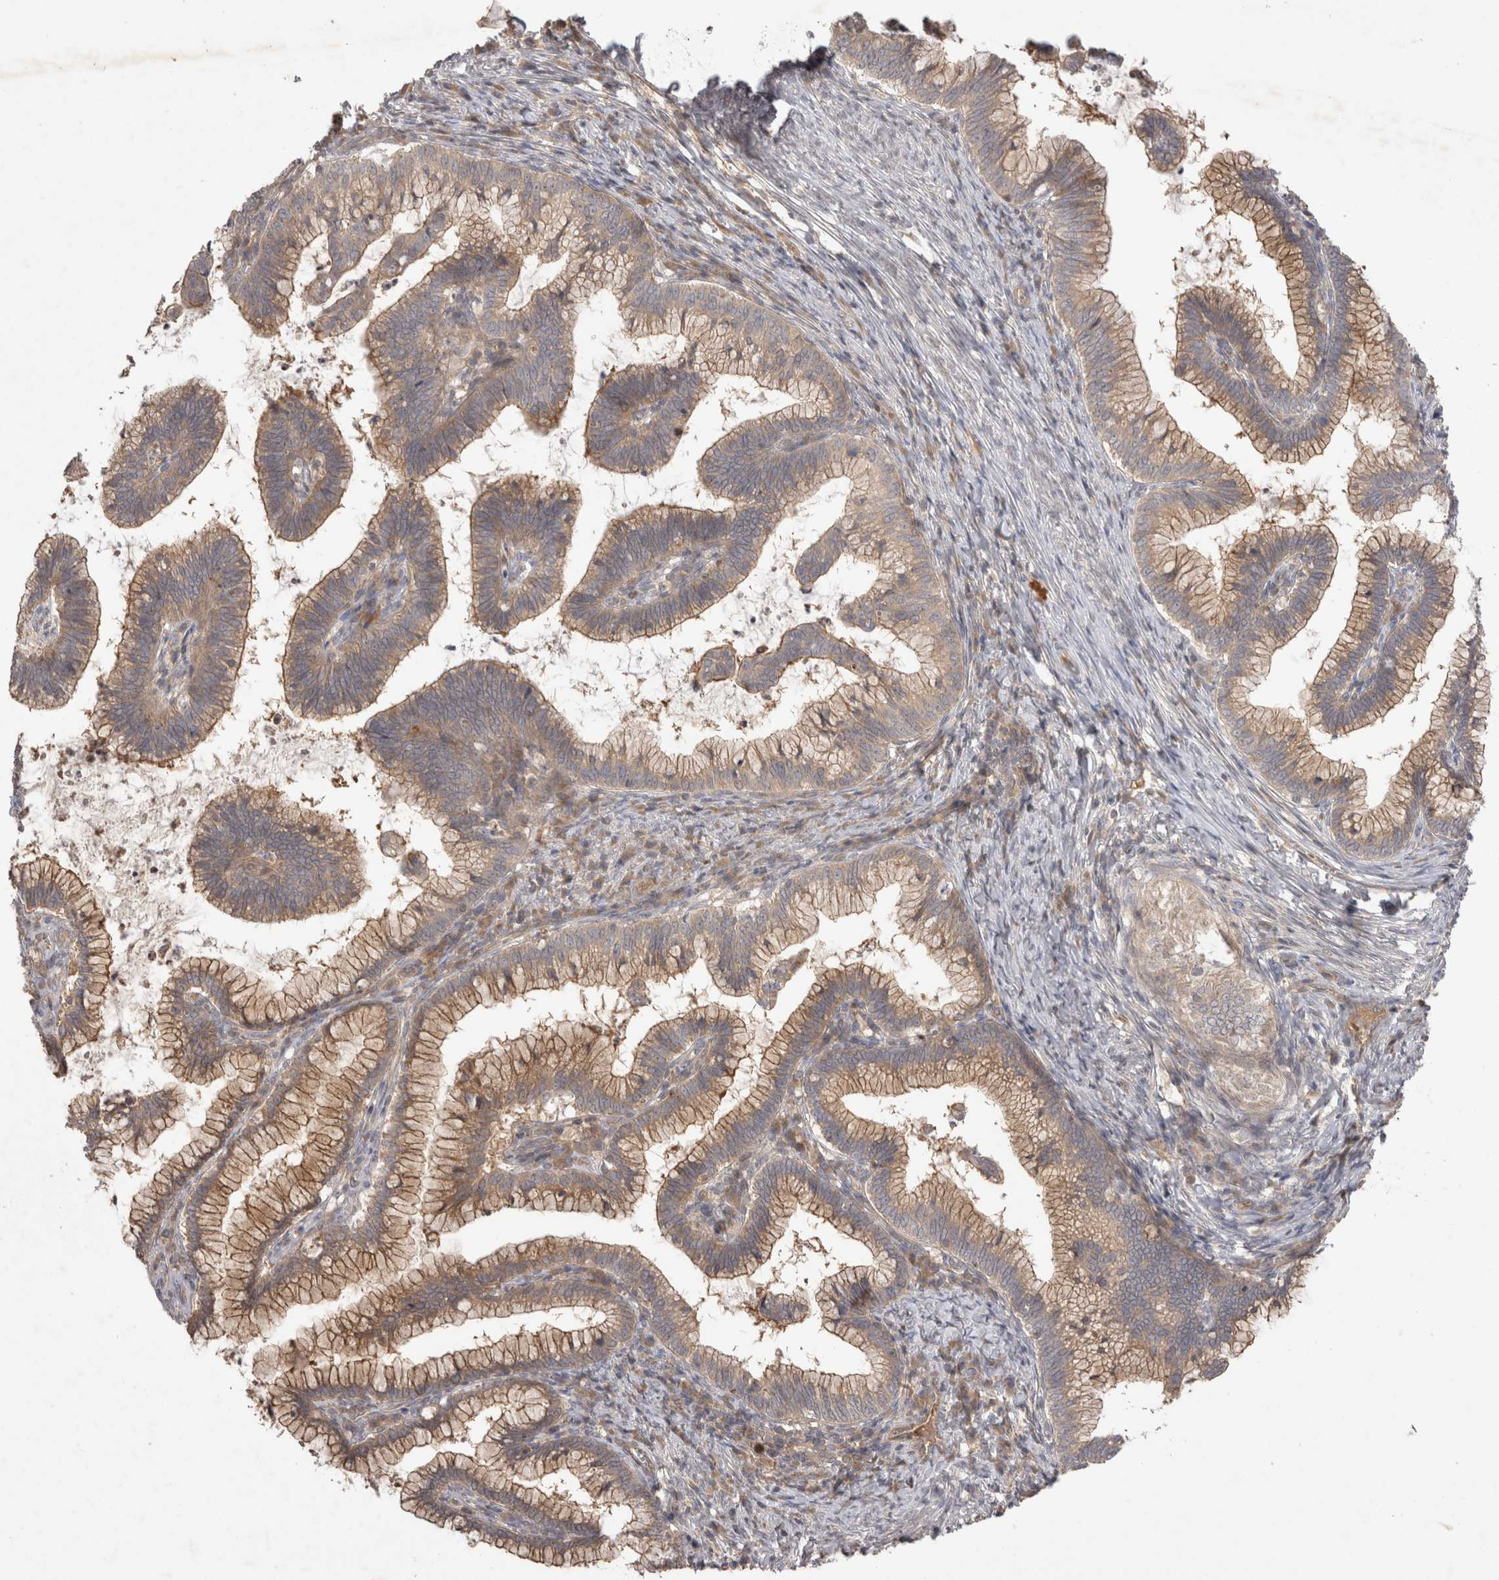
{"staining": {"intensity": "moderate", "quantity": ">75%", "location": "cytoplasmic/membranous"}, "tissue": "cervical cancer", "cell_type": "Tumor cells", "image_type": "cancer", "snomed": [{"axis": "morphology", "description": "Adenocarcinoma, NOS"}, {"axis": "topography", "description": "Cervix"}], "caption": "A photomicrograph showing moderate cytoplasmic/membranous expression in about >75% of tumor cells in cervical cancer, as visualized by brown immunohistochemical staining.", "gene": "PPP1R42", "patient": {"sex": "female", "age": 36}}